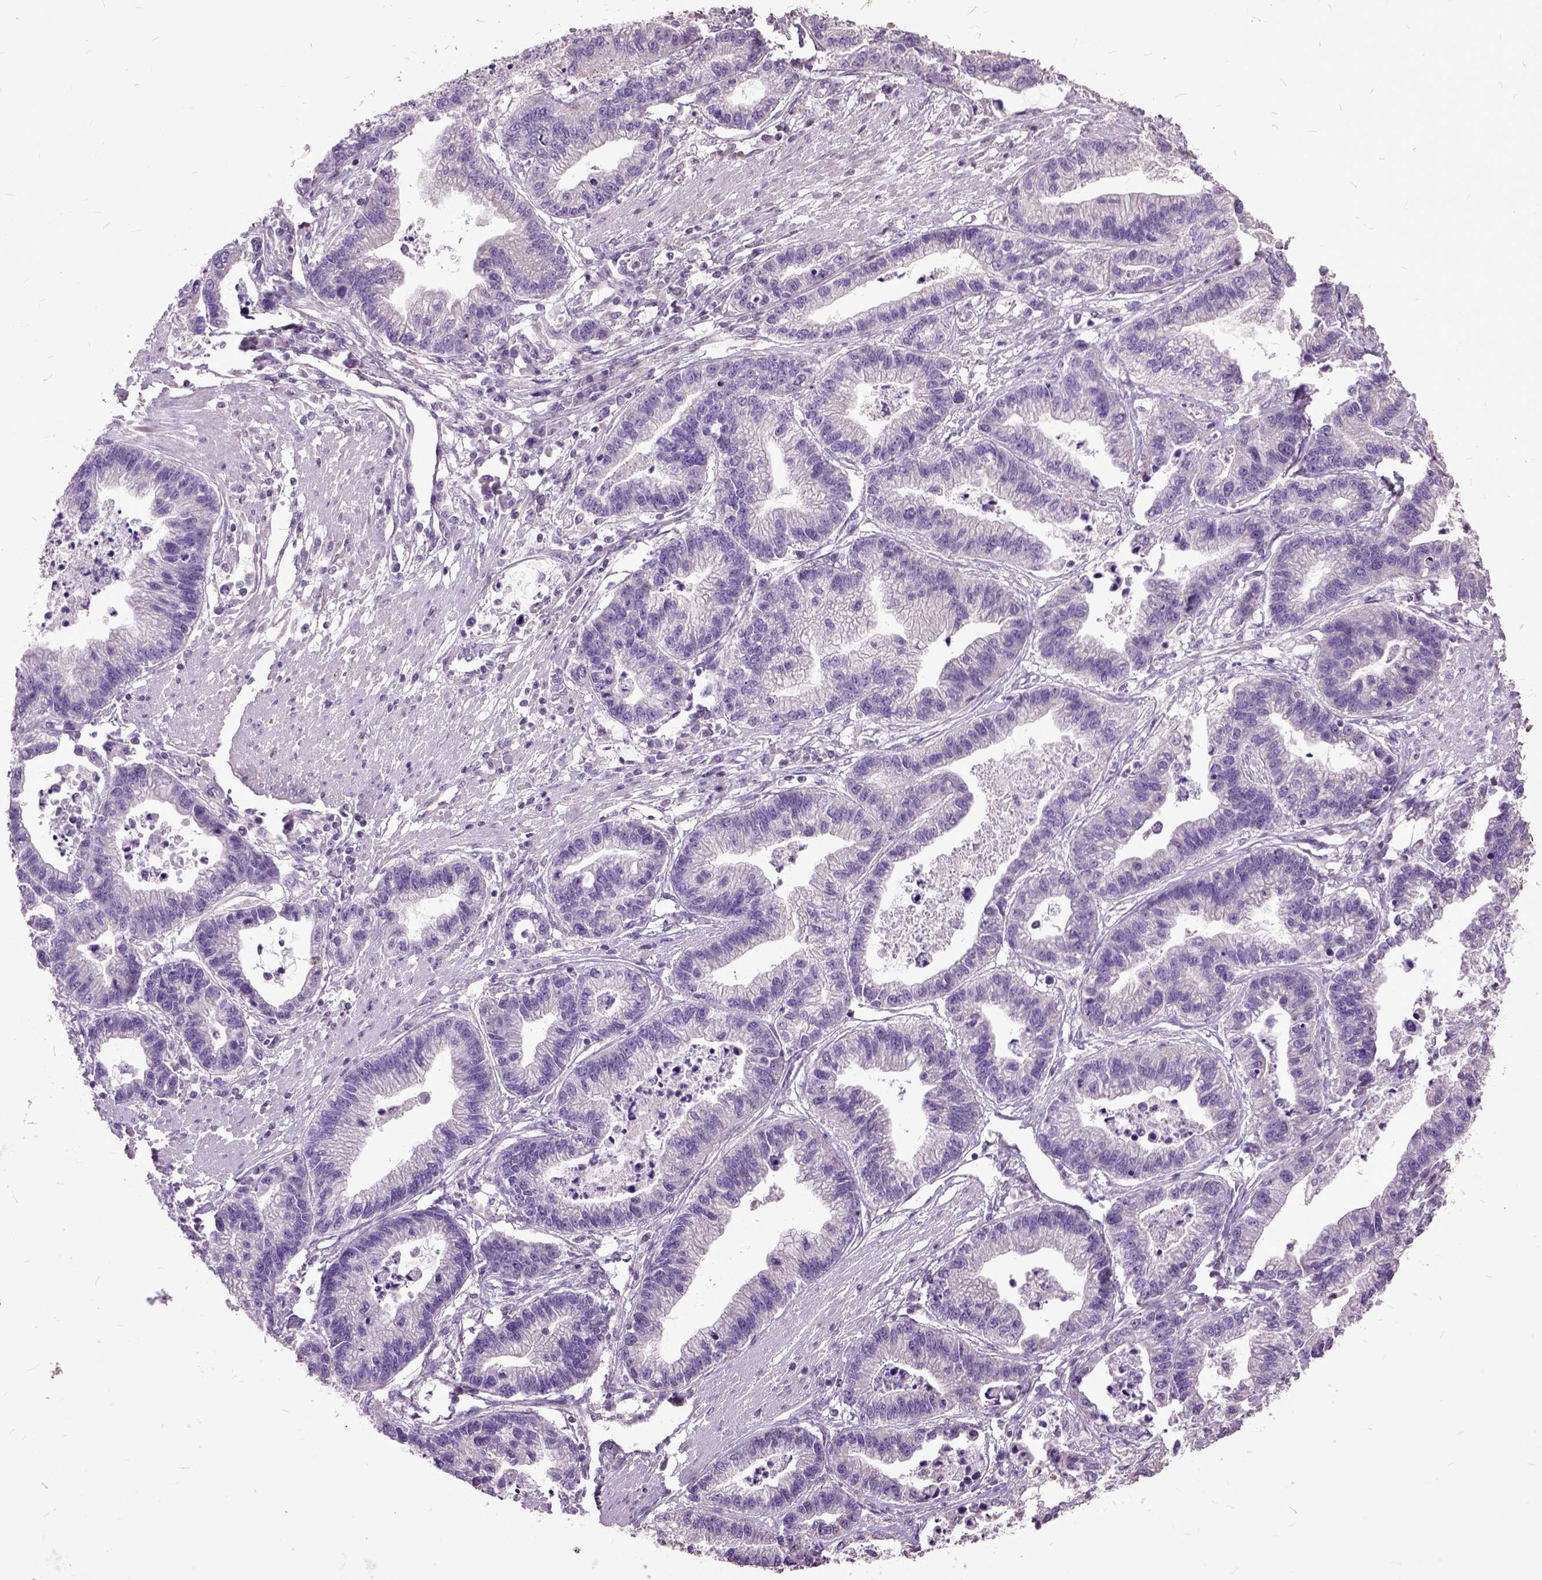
{"staining": {"intensity": "negative", "quantity": "none", "location": "none"}, "tissue": "stomach cancer", "cell_type": "Tumor cells", "image_type": "cancer", "snomed": [{"axis": "morphology", "description": "Adenocarcinoma, NOS"}, {"axis": "topography", "description": "Stomach"}], "caption": "A micrograph of stomach cancer (adenocarcinoma) stained for a protein displays no brown staining in tumor cells.", "gene": "AREG", "patient": {"sex": "male", "age": 83}}